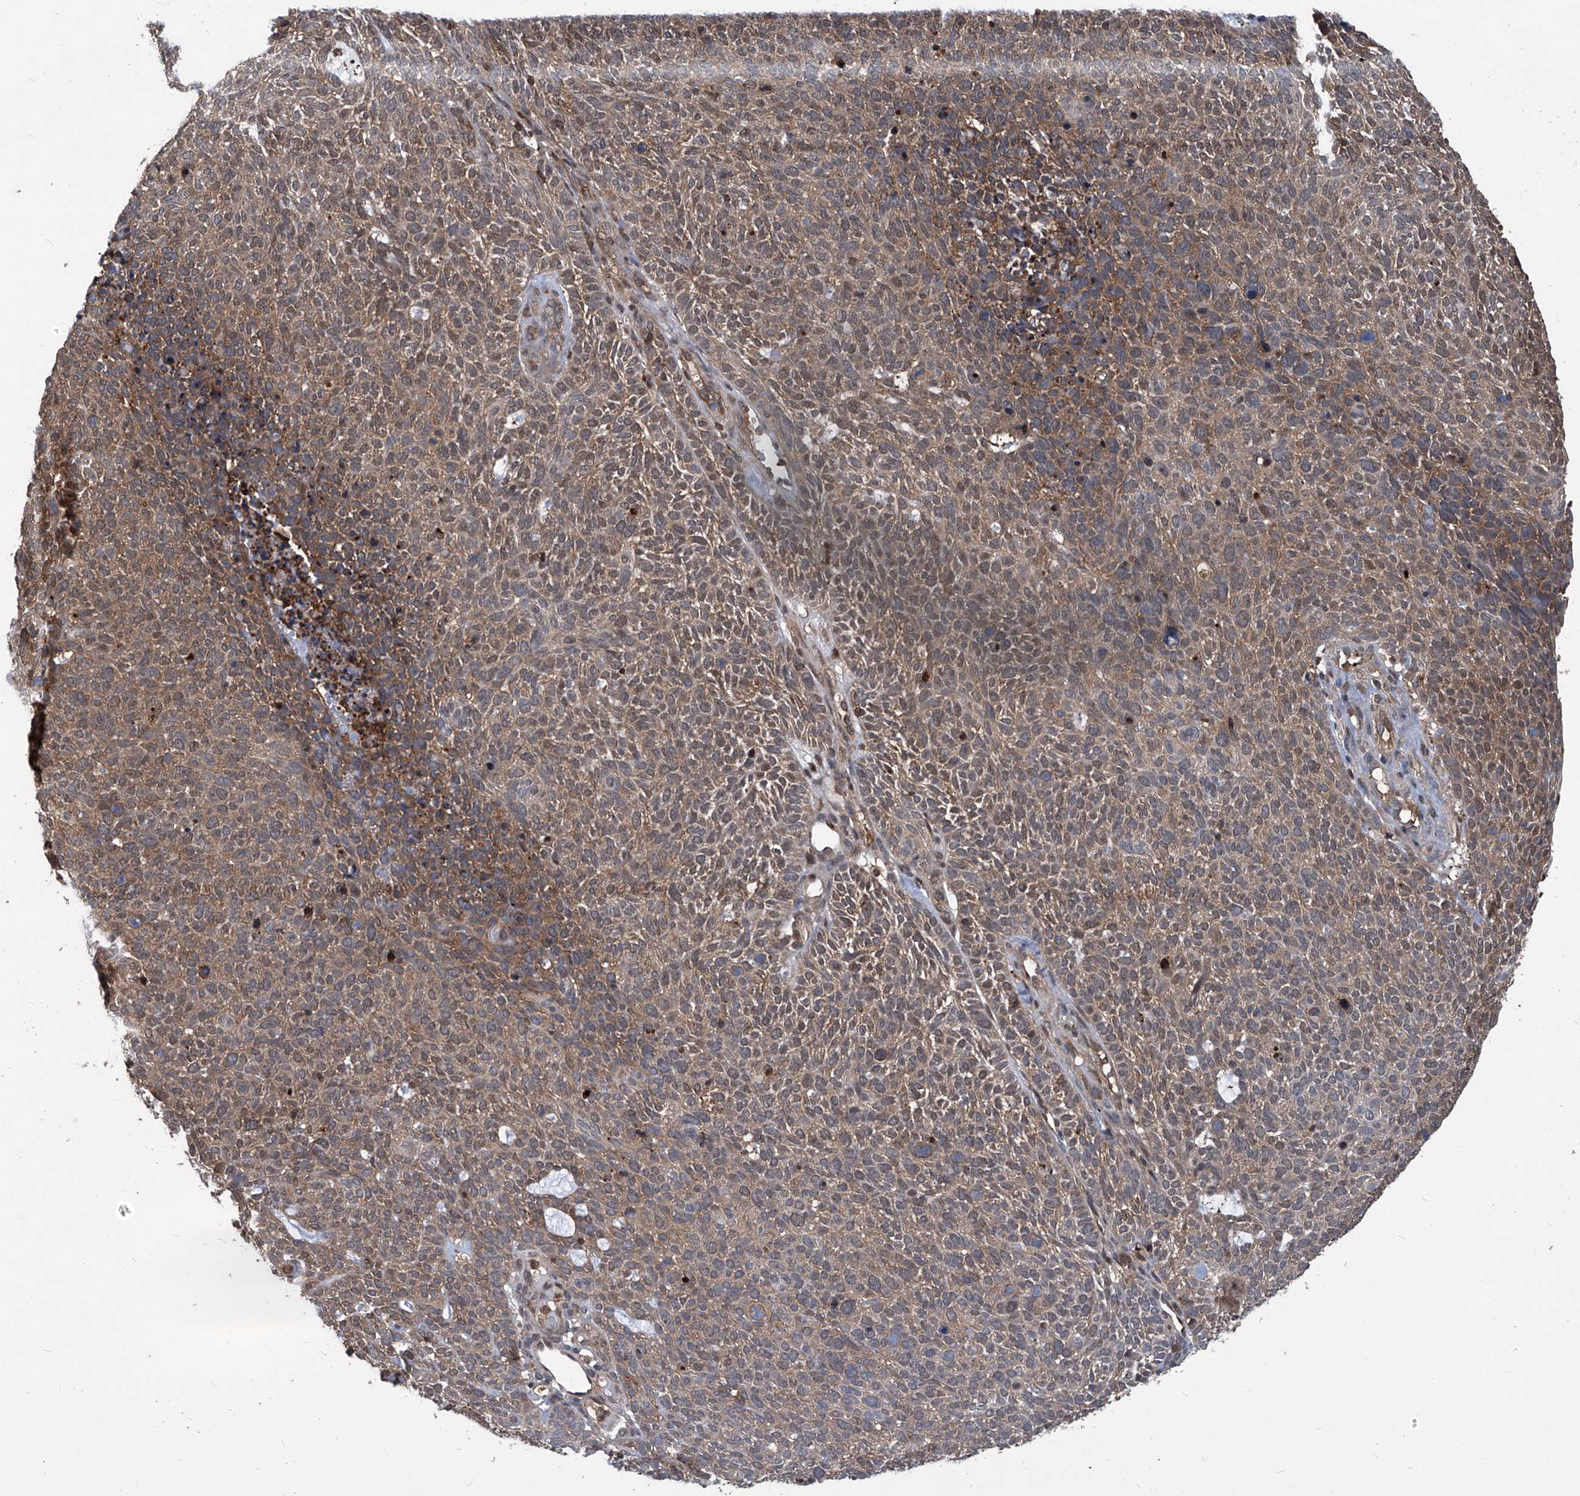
{"staining": {"intensity": "moderate", "quantity": "25%-75%", "location": "cytoplasmic/membranous"}, "tissue": "skin cancer", "cell_type": "Tumor cells", "image_type": "cancer", "snomed": [{"axis": "morphology", "description": "Squamous cell carcinoma, NOS"}, {"axis": "topography", "description": "Skin"}], "caption": "Immunohistochemical staining of skin cancer (squamous cell carcinoma) exhibits medium levels of moderate cytoplasmic/membranous protein staining in about 25%-75% of tumor cells. The protein is shown in brown color, while the nuclei are stained blue.", "gene": "PSMB1", "patient": {"sex": "female", "age": 90}}